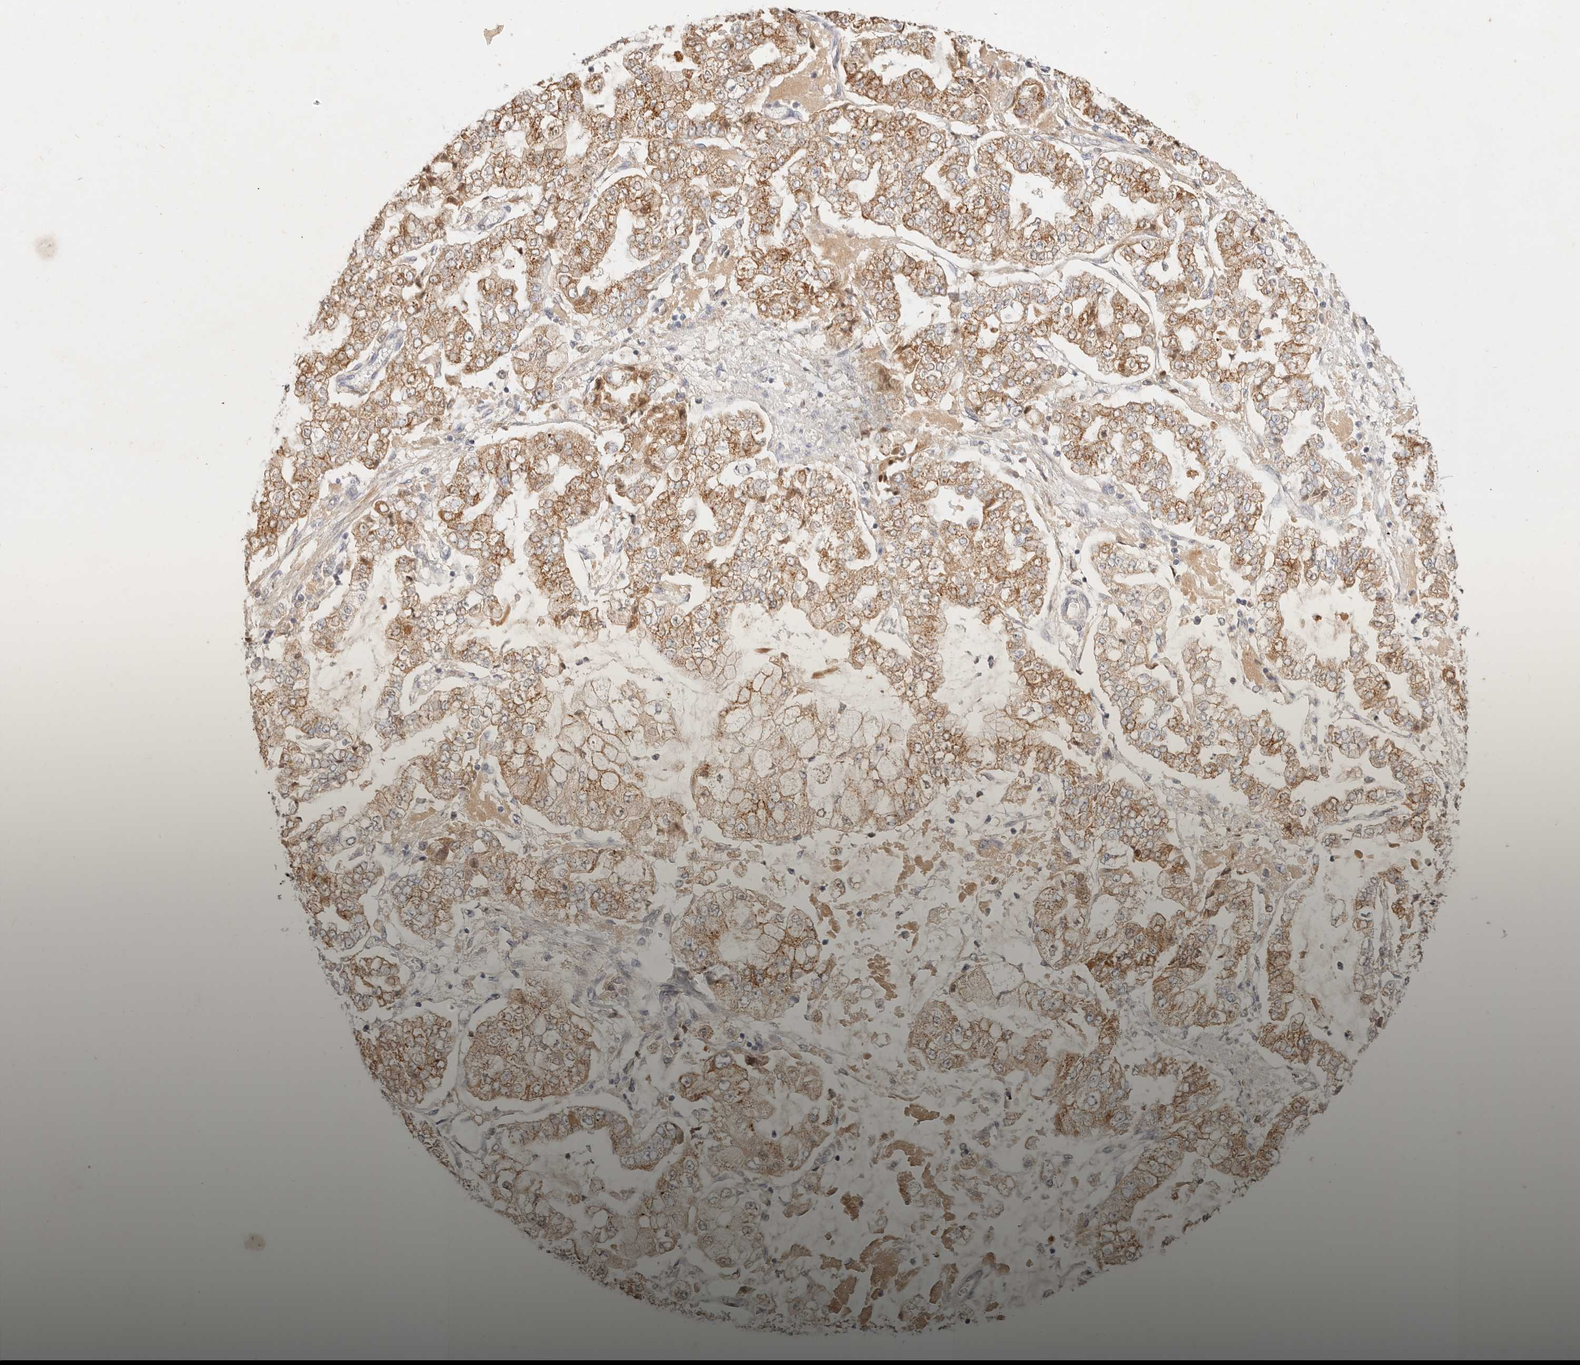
{"staining": {"intensity": "moderate", "quantity": ">75%", "location": "cytoplasmic/membranous"}, "tissue": "stomach cancer", "cell_type": "Tumor cells", "image_type": "cancer", "snomed": [{"axis": "morphology", "description": "Adenocarcinoma, NOS"}, {"axis": "topography", "description": "Stomach"}], "caption": "Immunohistochemistry (IHC) (DAB) staining of human adenocarcinoma (stomach) reveals moderate cytoplasmic/membranous protein positivity in about >75% of tumor cells.", "gene": "ACOX1", "patient": {"sex": "male", "age": 76}}